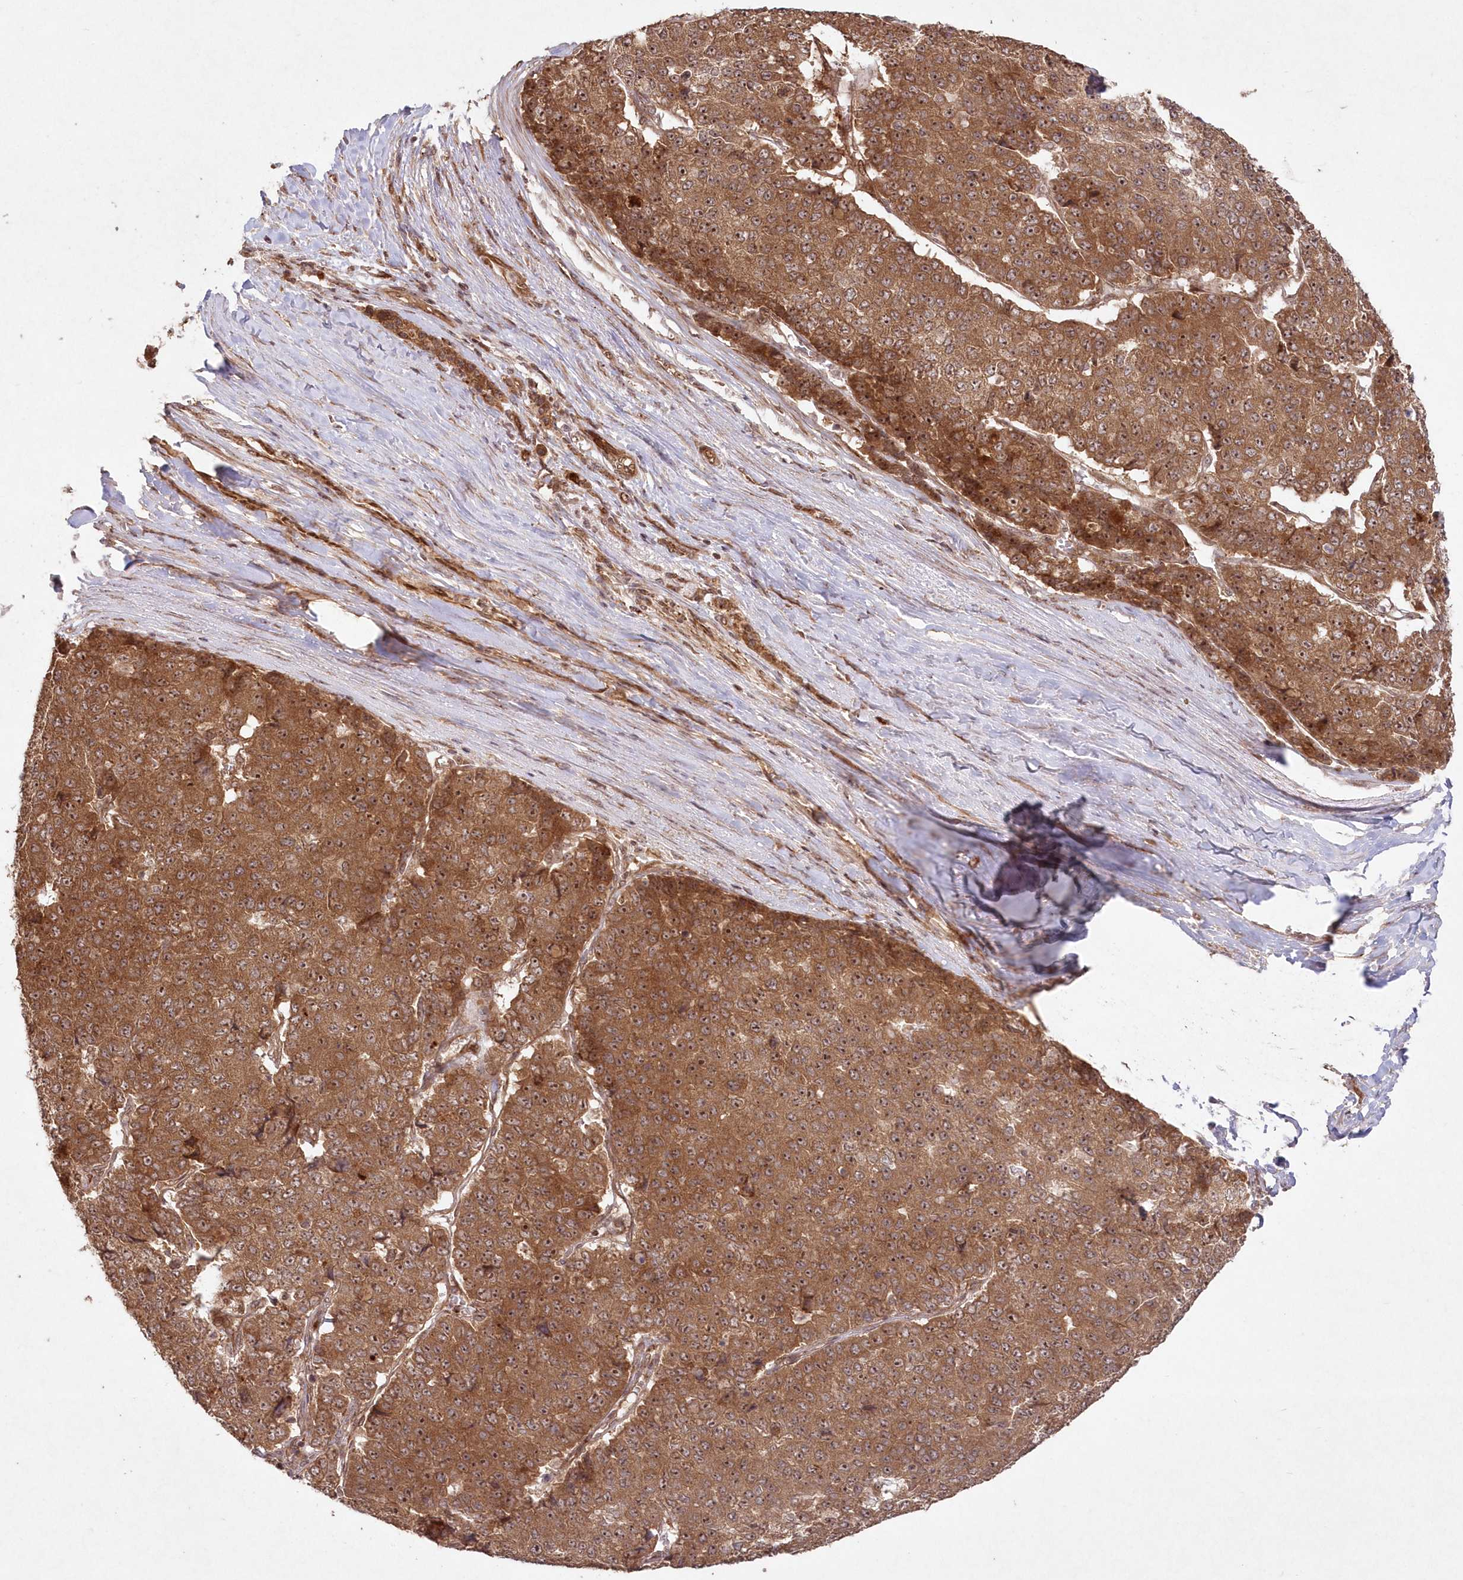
{"staining": {"intensity": "moderate", "quantity": ">75%", "location": "cytoplasmic/membranous,nuclear"}, "tissue": "pancreatic cancer", "cell_type": "Tumor cells", "image_type": "cancer", "snomed": [{"axis": "morphology", "description": "Adenocarcinoma, NOS"}, {"axis": "topography", "description": "Pancreas"}], "caption": "Brown immunohistochemical staining in pancreatic adenocarcinoma displays moderate cytoplasmic/membranous and nuclear positivity in approximately >75% of tumor cells.", "gene": "SERINC1", "patient": {"sex": "male", "age": 50}}